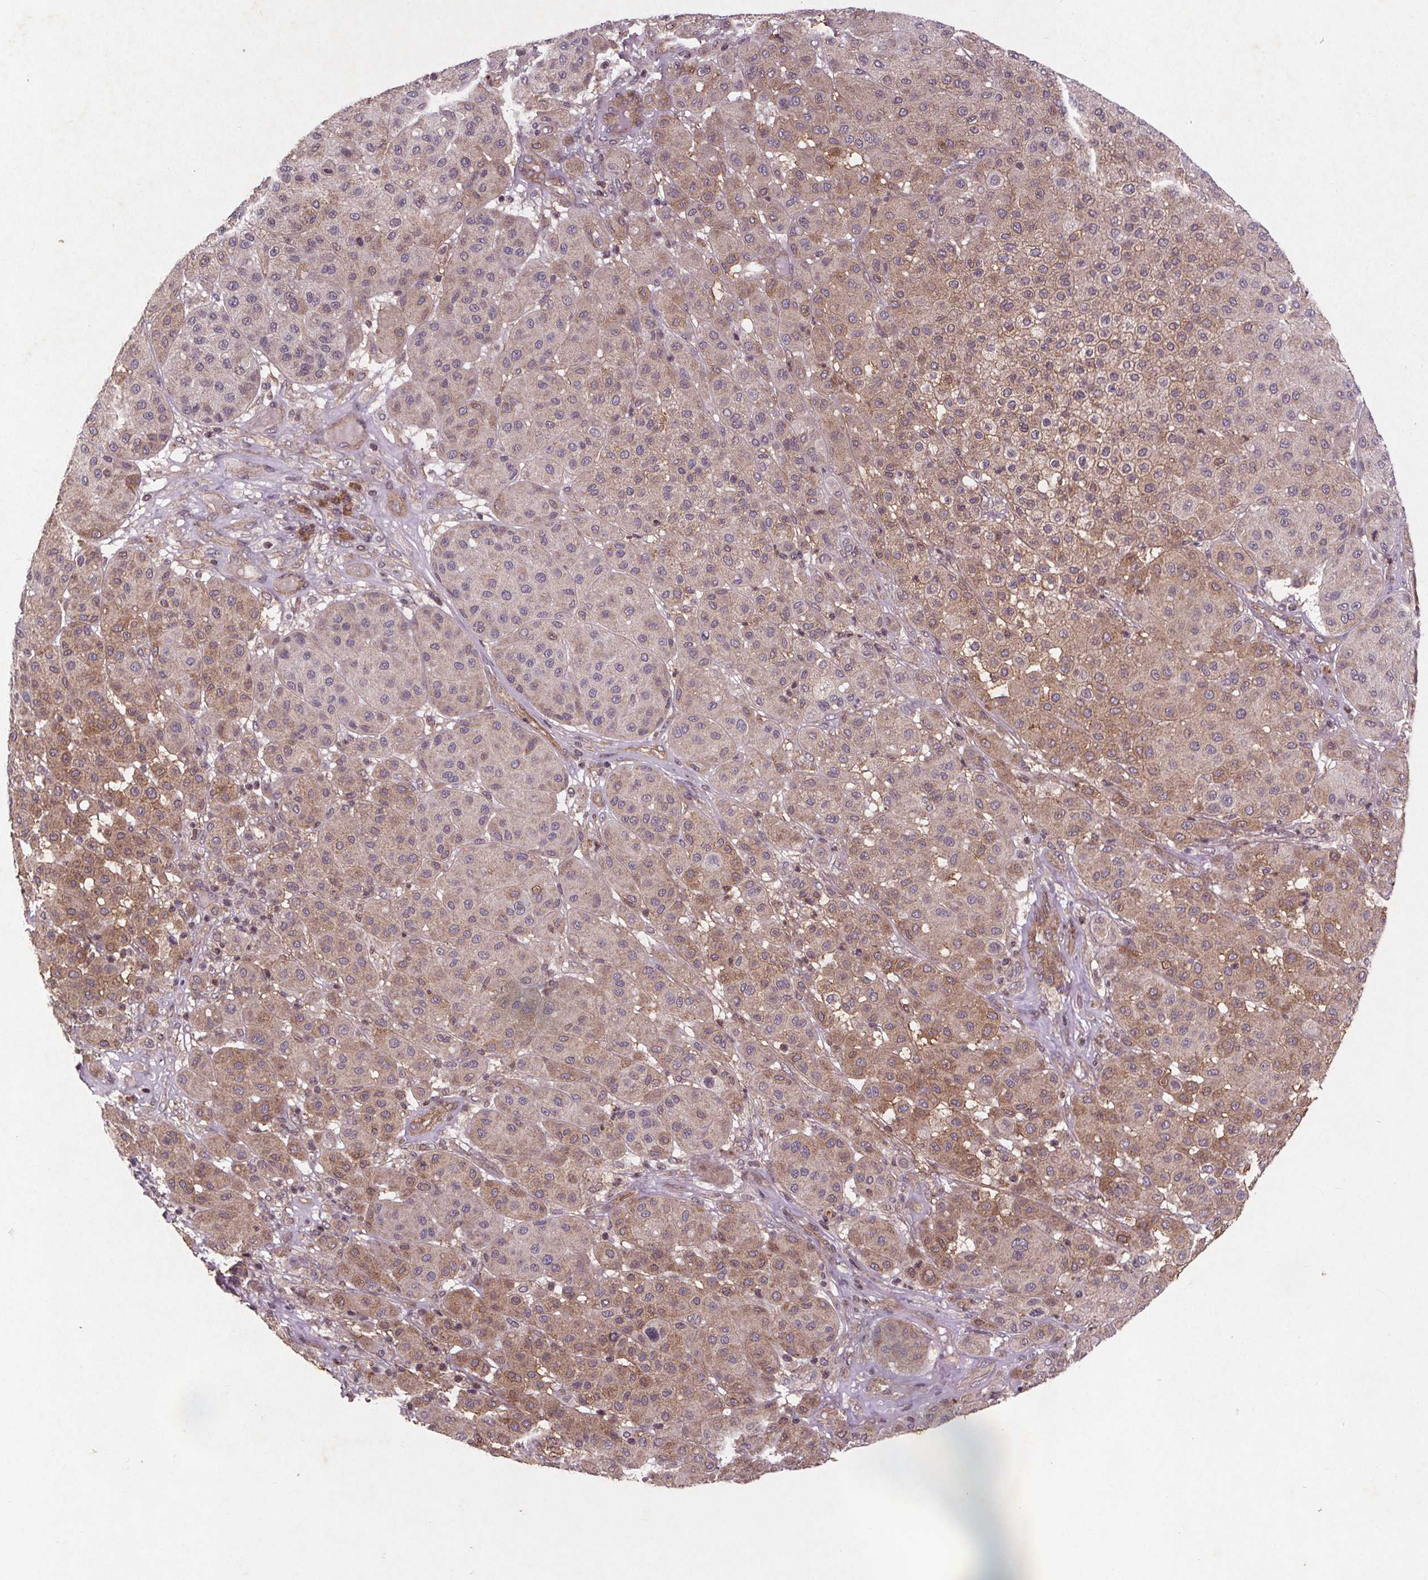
{"staining": {"intensity": "moderate", "quantity": "25%-75%", "location": "cytoplasmic/membranous"}, "tissue": "melanoma", "cell_type": "Tumor cells", "image_type": "cancer", "snomed": [{"axis": "morphology", "description": "Malignant melanoma, Metastatic site"}, {"axis": "topography", "description": "Smooth muscle"}], "caption": "Immunohistochemical staining of melanoma exhibits medium levels of moderate cytoplasmic/membranous protein staining in approximately 25%-75% of tumor cells. Immunohistochemistry (ihc) stains the protein in brown and the nuclei are stained blue.", "gene": "STRN3", "patient": {"sex": "male", "age": 41}}